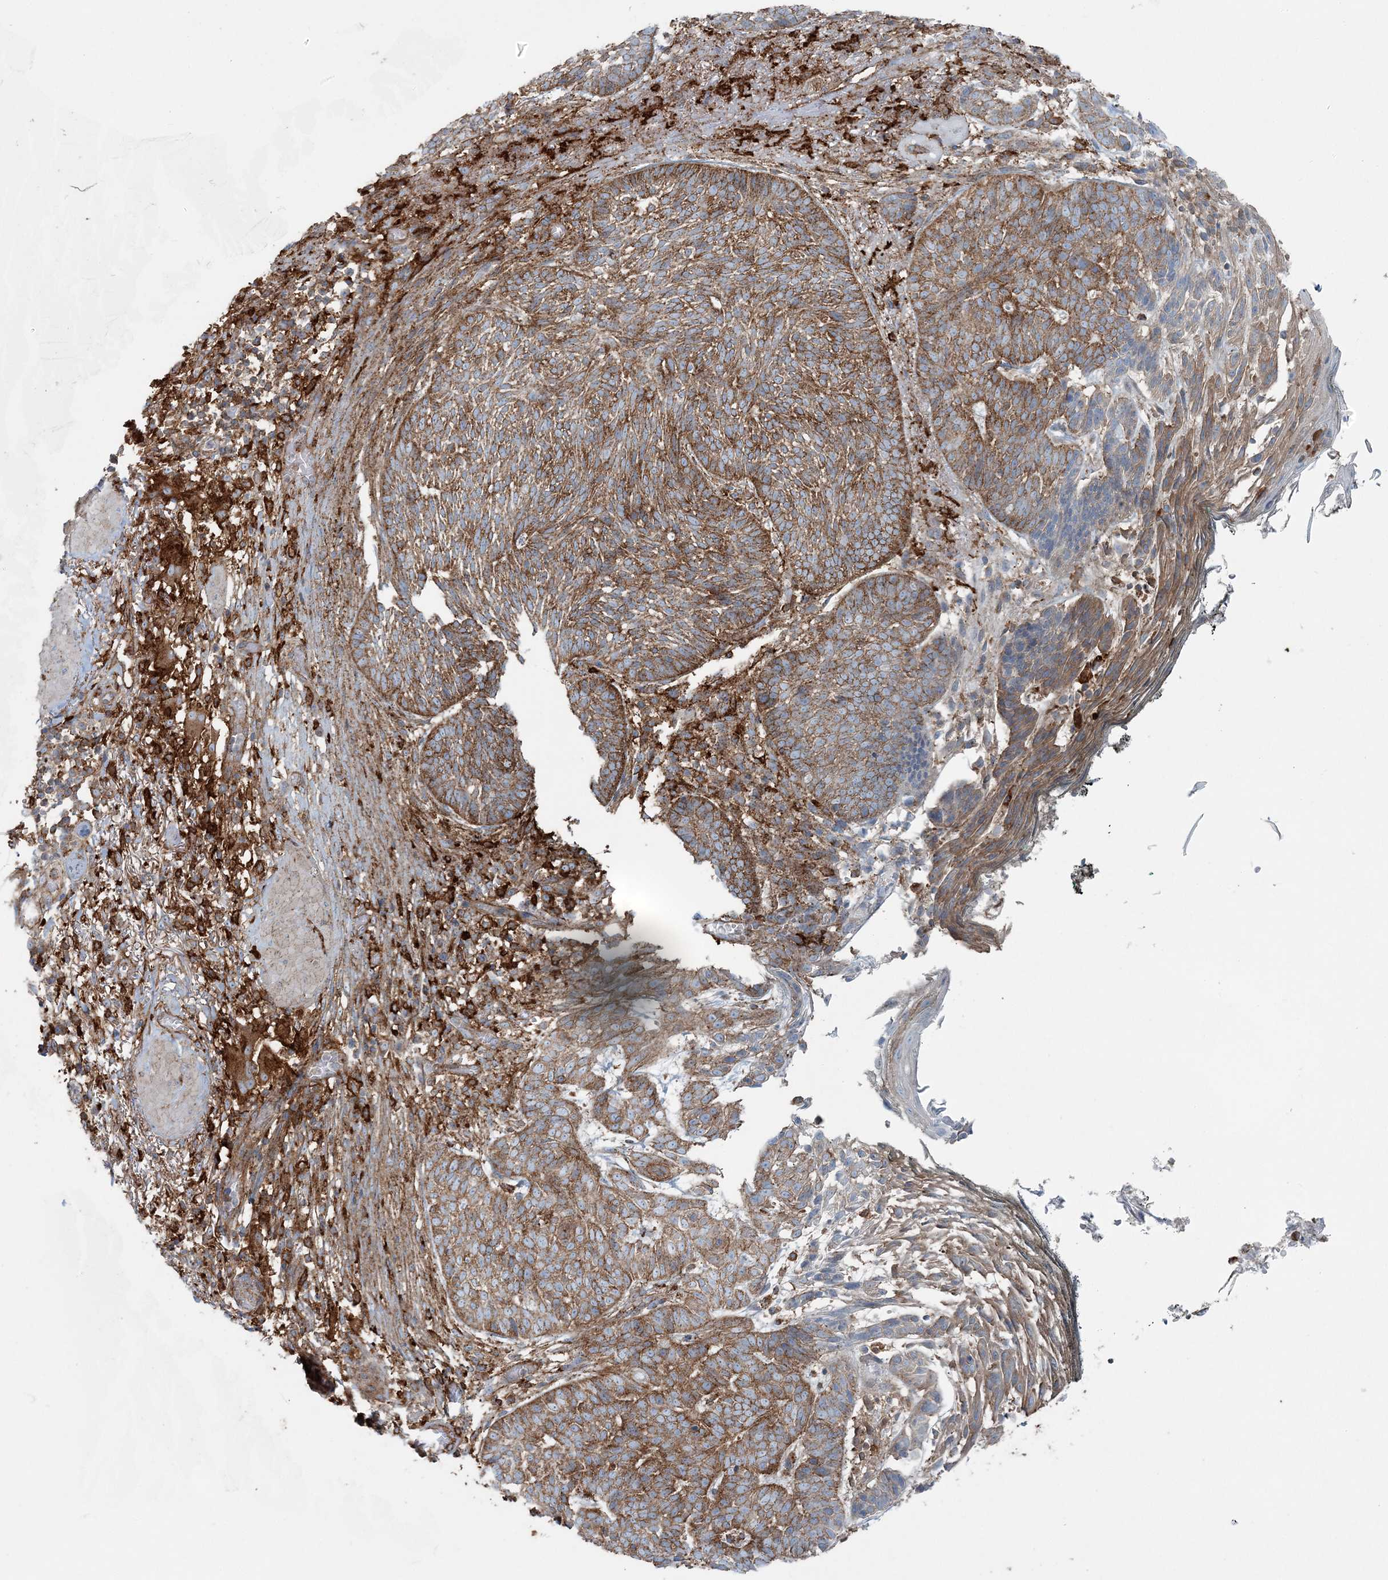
{"staining": {"intensity": "strong", "quantity": ">75%", "location": "cytoplasmic/membranous"}, "tissue": "skin cancer", "cell_type": "Tumor cells", "image_type": "cancer", "snomed": [{"axis": "morphology", "description": "Normal tissue, NOS"}, {"axis": "morphology", "description": "Basal cell carcinoma"}, {"axis": "topography", "description": "Skin"}], "caption": "Tumor cells show high levels of strong cytoplasmic/membranous staining in approximately >75% of cells in human skin cancer.", "gene": "SNX2", "patient": {"sex": "male", "age": 64}}